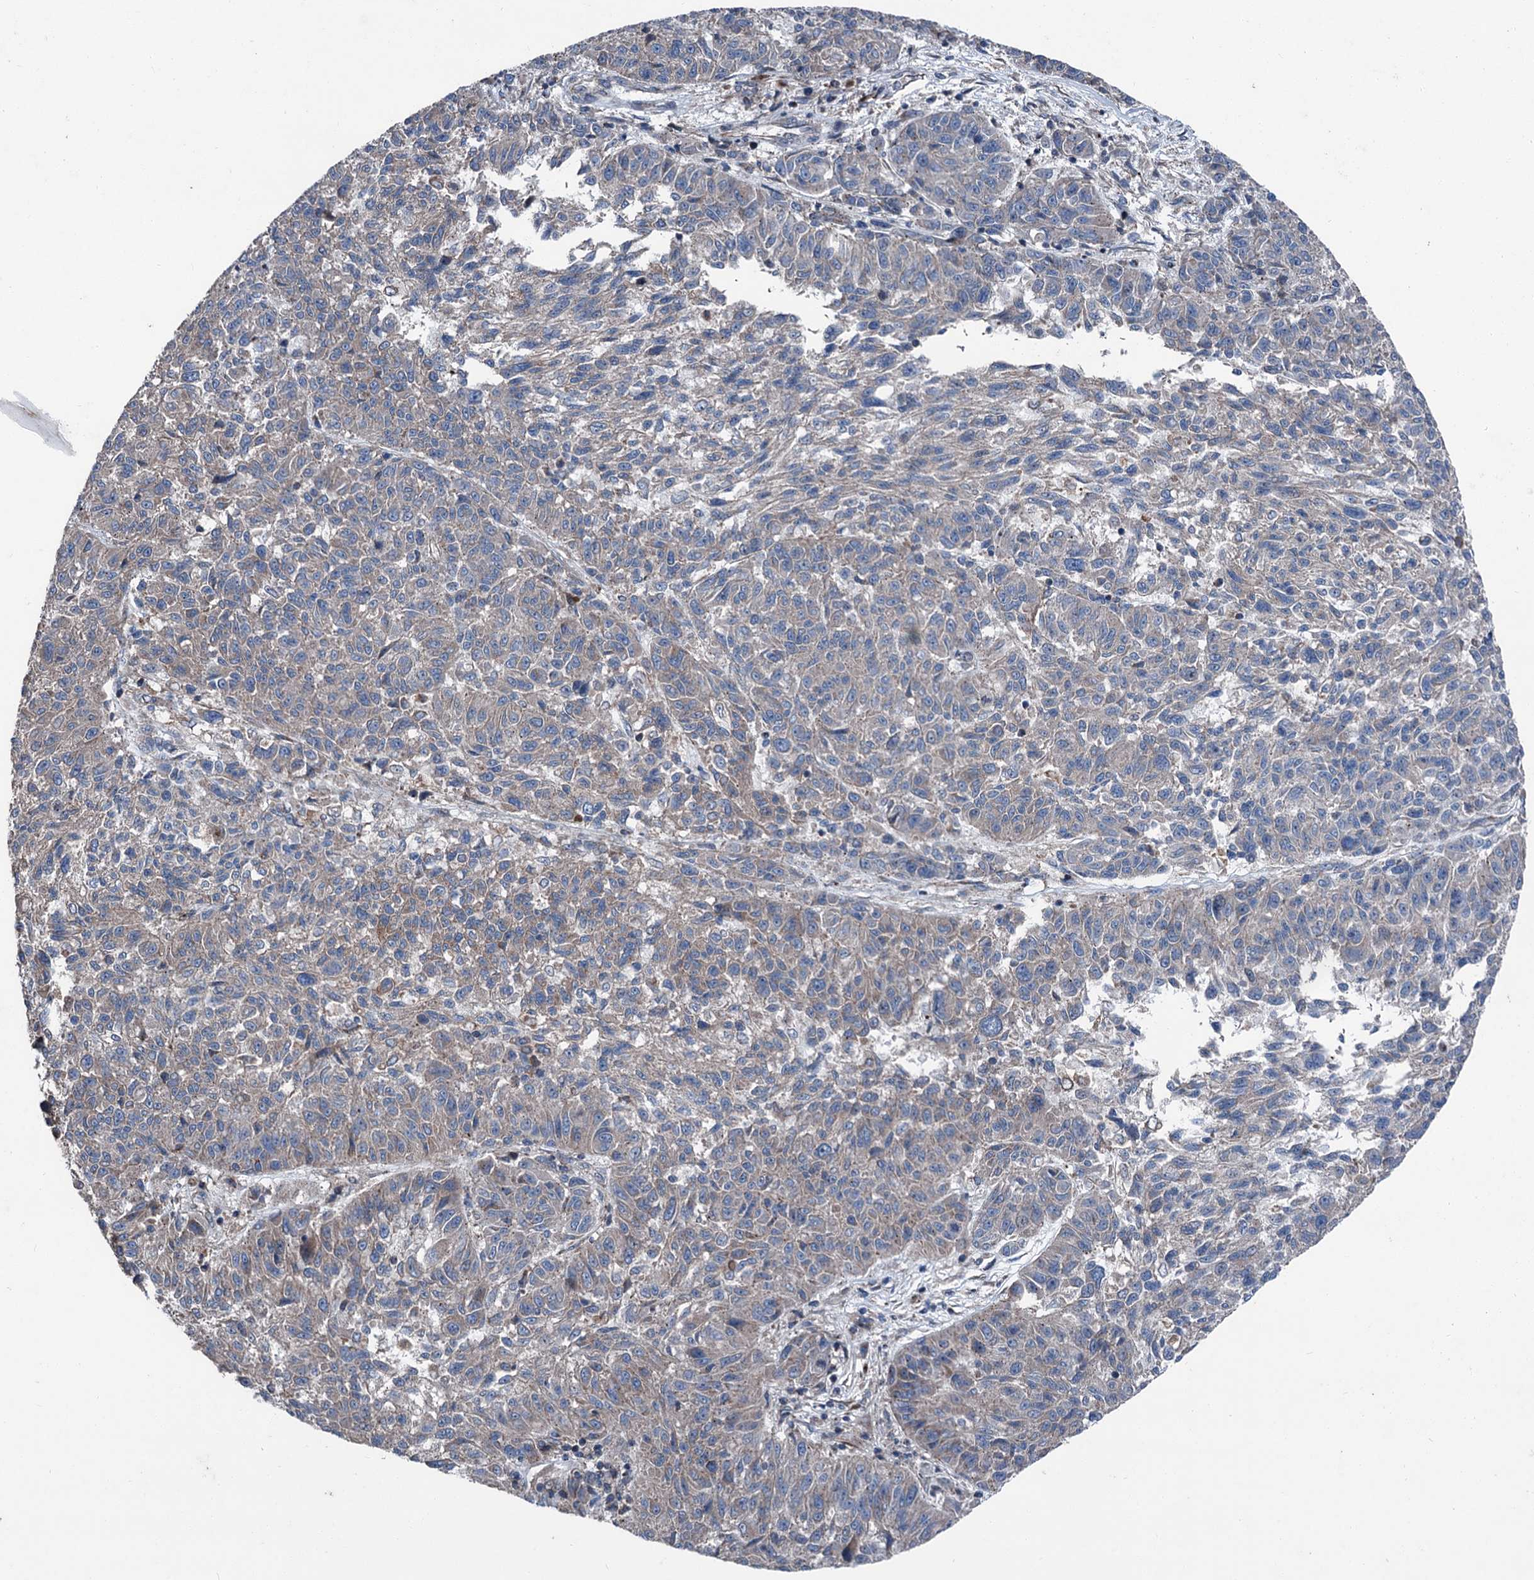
{"staining": {"intensity": "negative", "quantity": "none", "location": "none"}, "tissue": "melanoma", "cell_type": "Tumor cells", "image_type": "cancer", "snomed": [{"axis": "morphology", "description": "Malignant melanoma, NOS"}, {"axis": "topography", "description": "Skin"}], "caption": "Immunohistochemical staining of melanoma reveals no significant expression in tumor cells.", "gene": "RUFY1", "patient": {"sex": "male", "age": 53}}